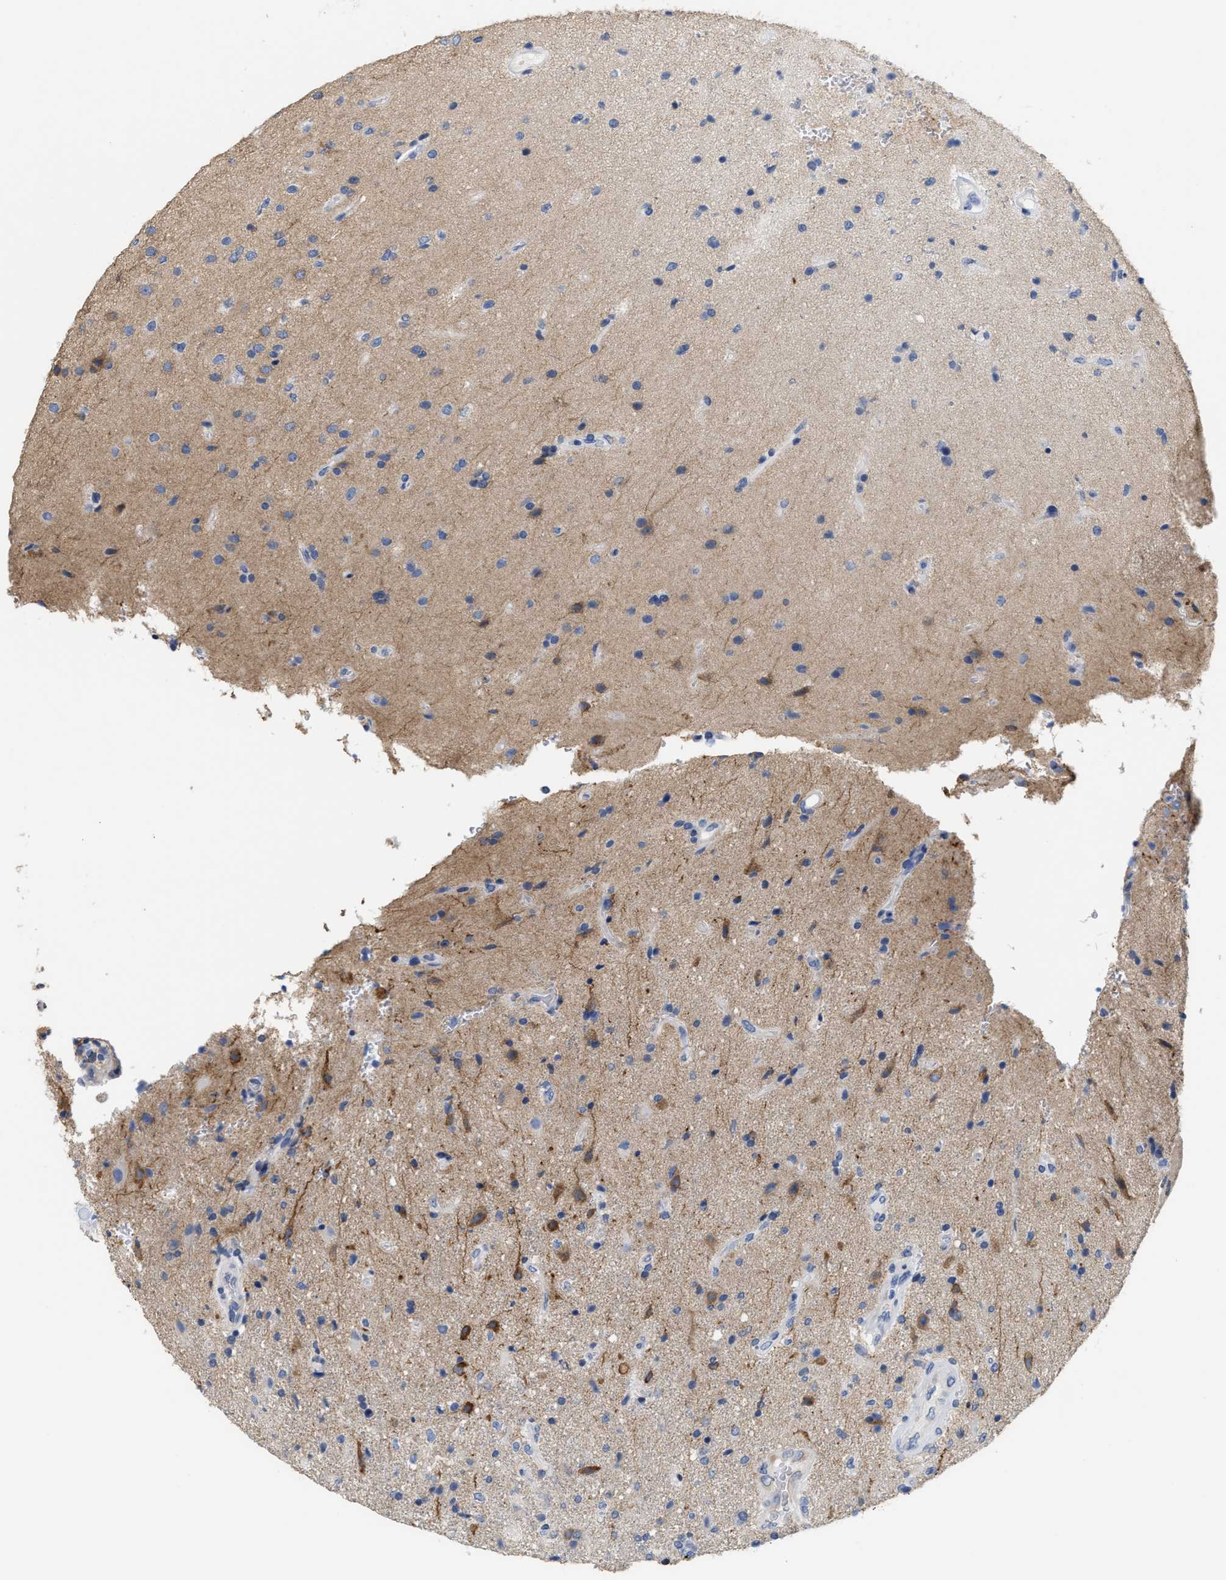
{"staining": {"intensity": "moderate", "quantity": "25%-75%", "location": "cytoplasmic/membranous"}, "tissue": "glioma", "cell_type": "Tumor cells", "image_type": "cancer", "snomed": [{"axis": "morphology", "description": "Glioma, malignant, High grade"}, {"axis": "topography", "description": "Brain"}], "caption": "Malignant high-grade glioma stained with a brown dye displays moderate cytoplasmic/membranous positive expression in approximately 25%-75% of tumor cells.", "gene": "RYR2", "patient": {"sex": "male", "age": 72}}